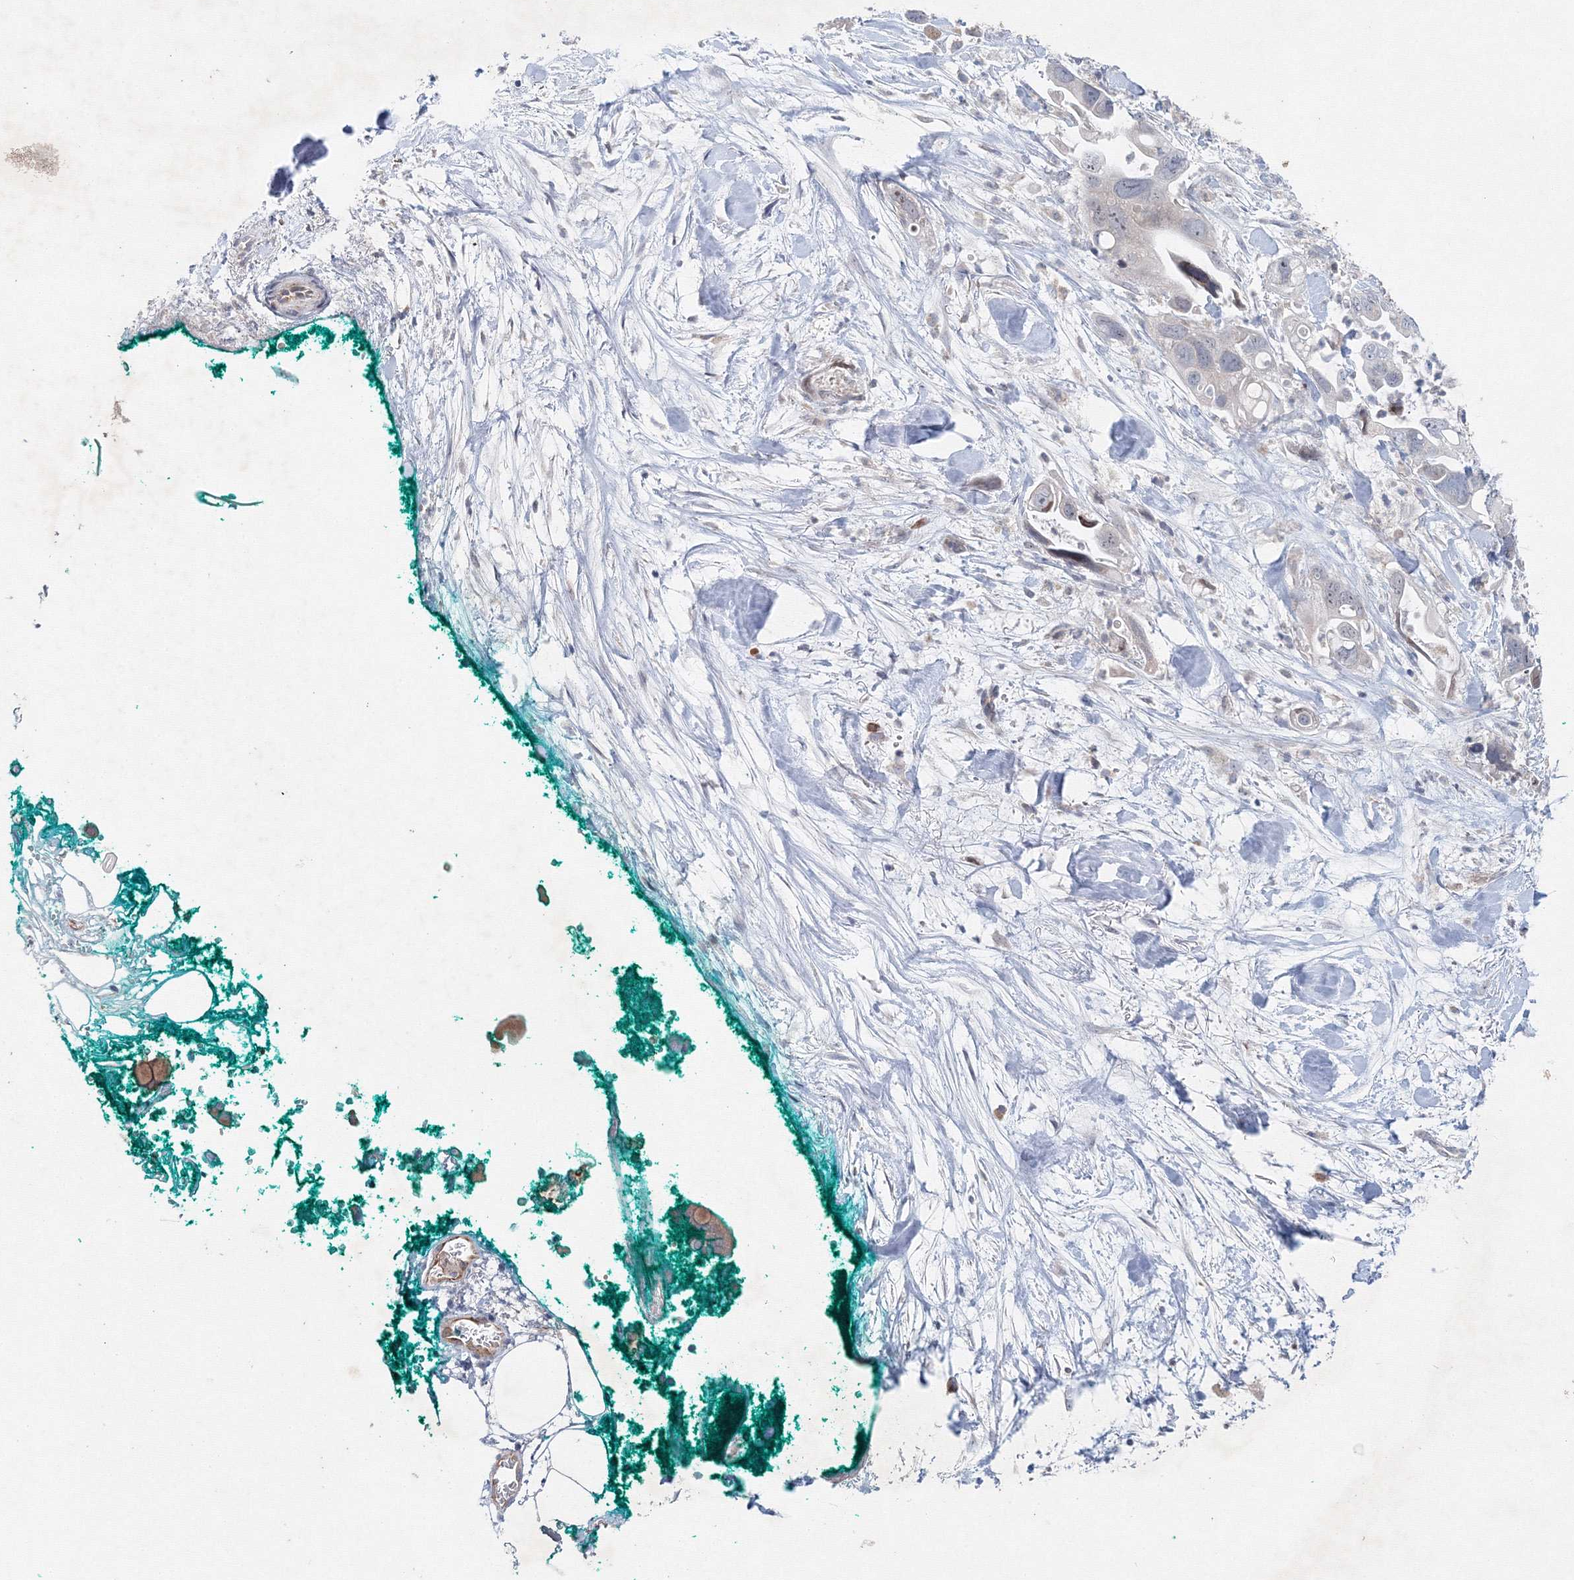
{"staining": {"intensity": "negative", "quantity": "none", "location": "none"}, "tissue": "pancreatic cancer", "cell_type": "Tumor cells", "image_type": "cancer", "snomed": [{"axis": "morphology", "description": "Adenocarcinoma, NOS"}, {"axis": "topography", "description": "Pancreas"}], "caption": "Tumor cells are negative for protein expression in human adenocarcinoma (pancreatic). Brightfield microscopy of immunohistochemistry (IHC) stained with DAB (3,3'-diaminobenzidine) (brown) and hematoxylin (blue), captured at high magnification.", "gene": "WDR49", "patient": {"sex": "female", "age": 72}}